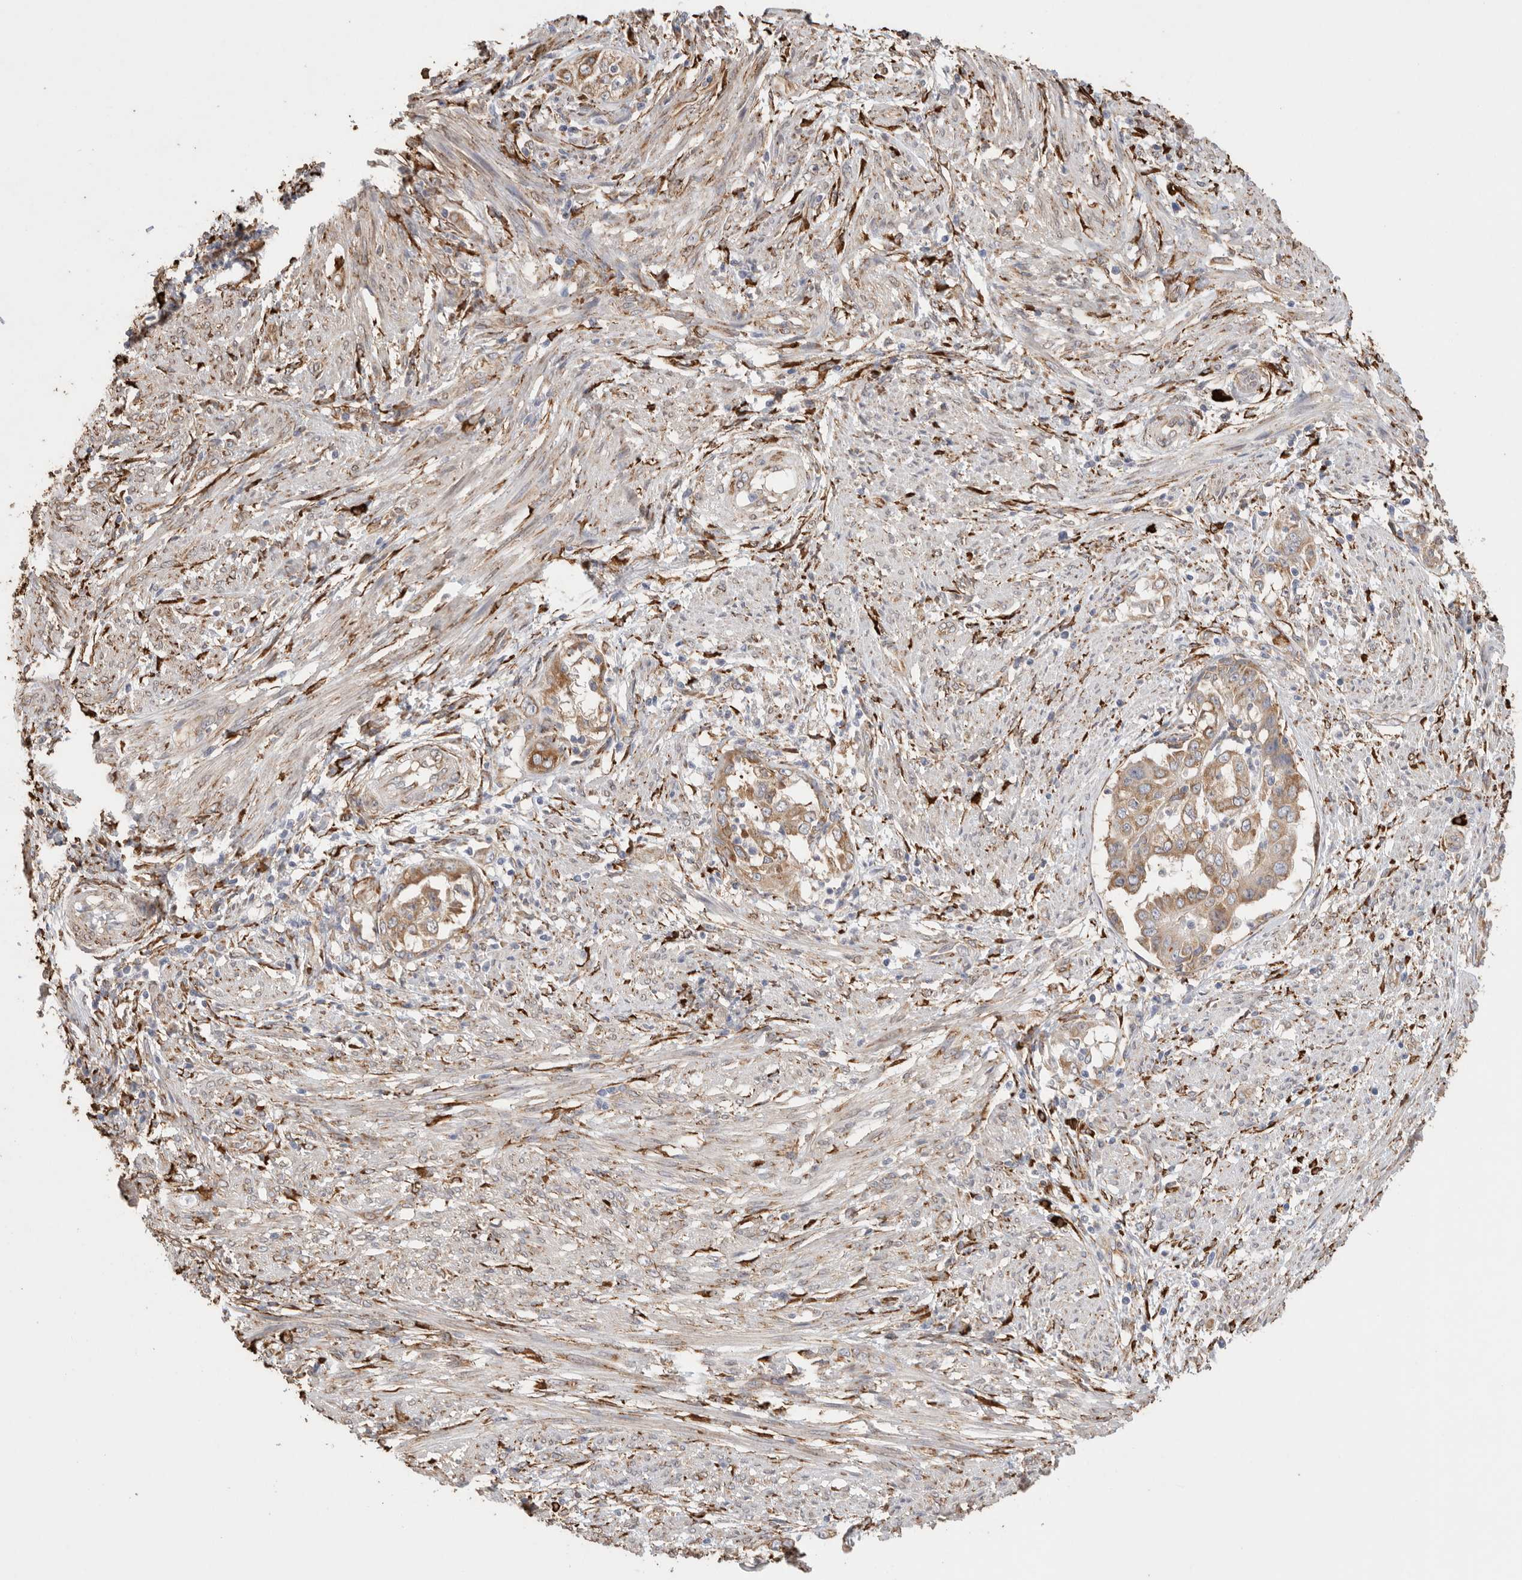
{"staining": {"intensity": "moderate", "quantity": ">75%", "location": "cytoplasmic/membranous"}, "tissue": "endometrial cancer", "cell_type": "Tumor cells", "image_type": "cancer", "snomed": [{"axis": "morphology", "description": "Adenocarcinoma, NOS"}, {"axis": "topography", "description": "Endometrium"}], "caption": "Human adenocarcinoma (endometrial) stained with a brown dye shows moderate cytoplasmic/membranous positive staining in approximately >75% of tumor cells.", "gene": "BLOC1S5", "patient": {"sex": "female", "age": 85}}